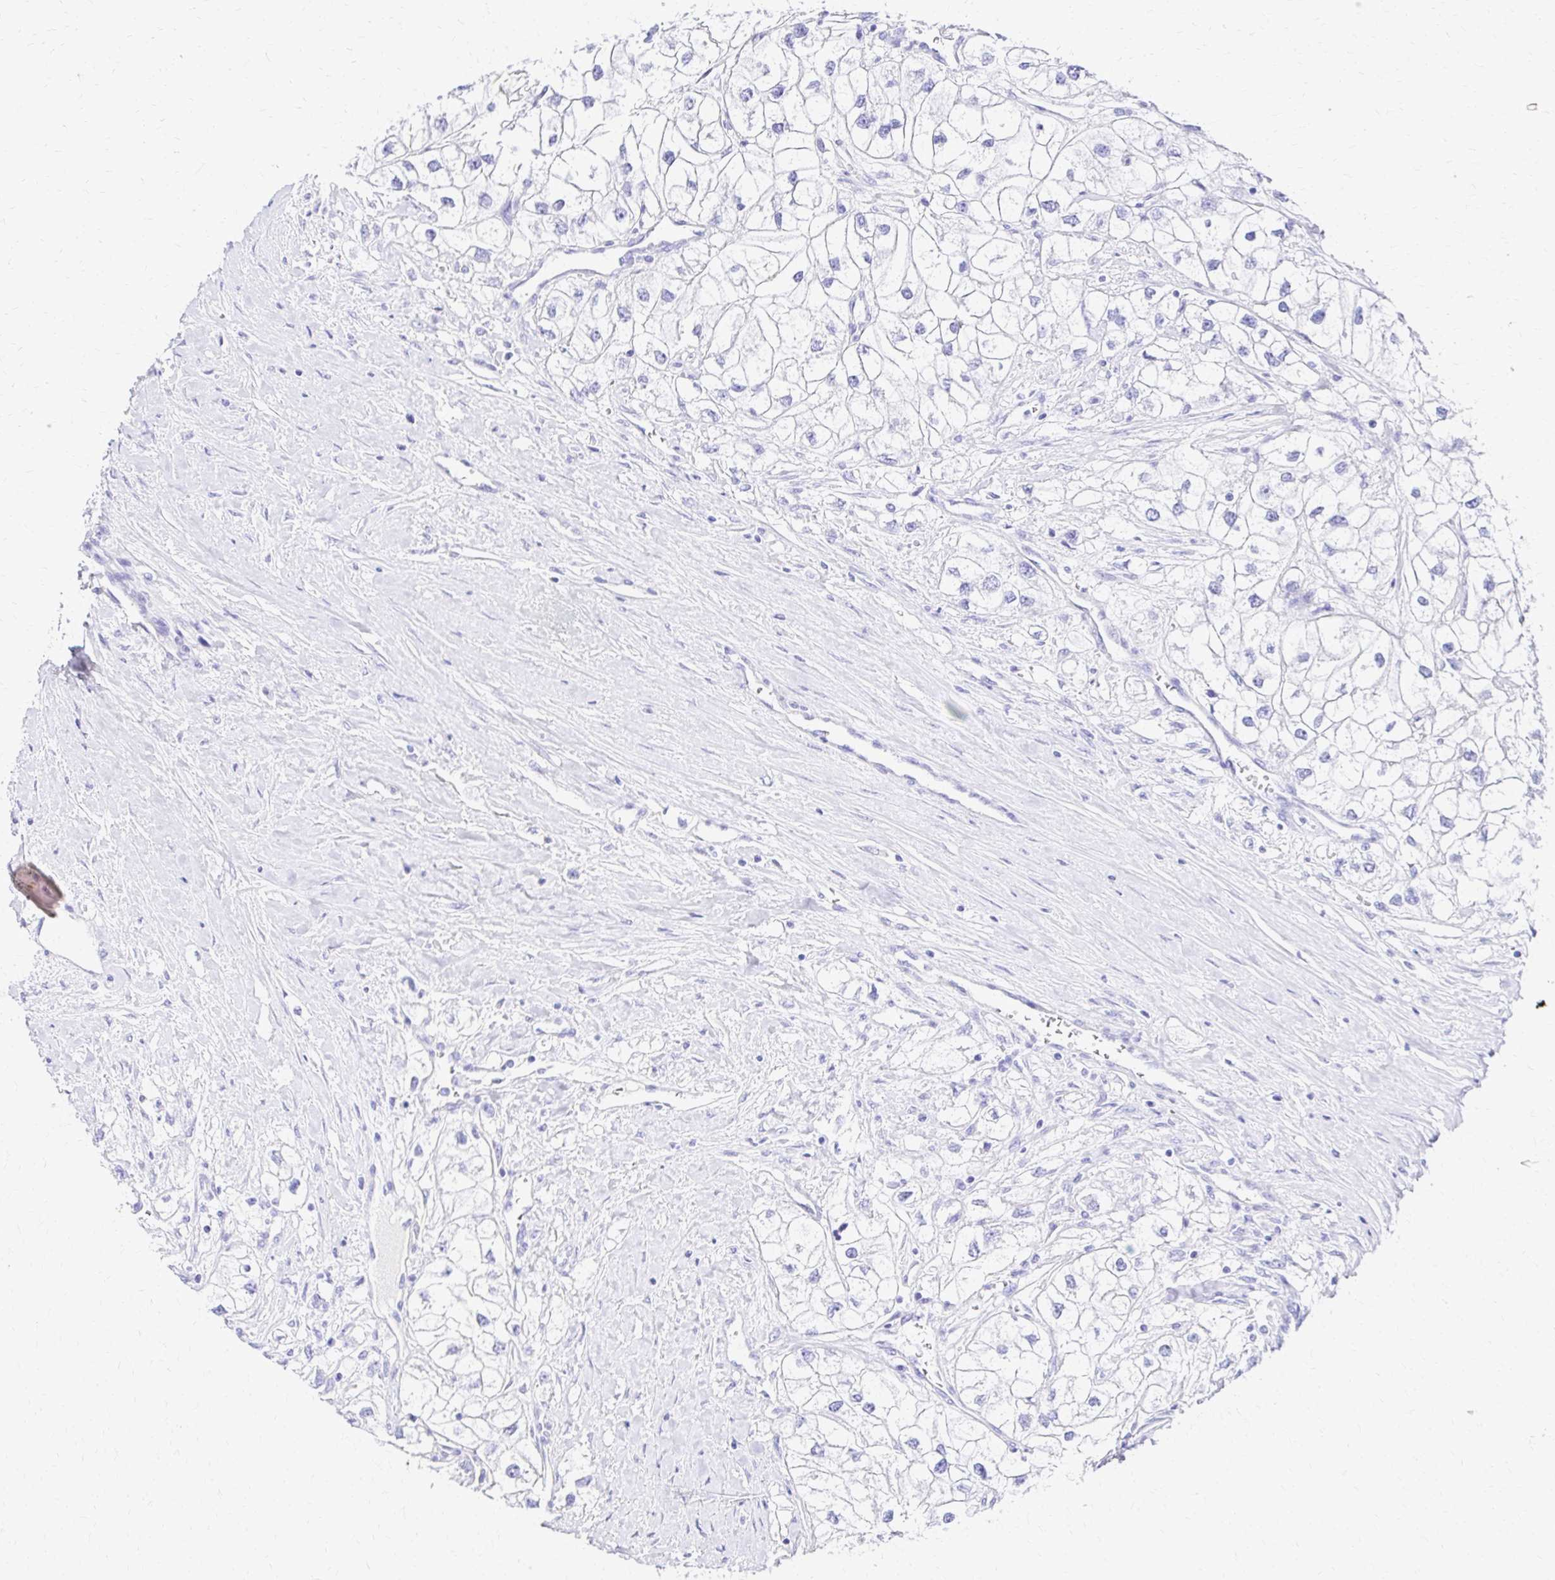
{"staining": {"intensity": "negative", "quantity": "none", "location": "none"}, "tissue": "renal cancer", "cell_type": "Tumor cells", "image_type": "cancer", "snomed": [{"axis": "morphology", "description": "Adenocarcinoma, NOS"}, {"axis": "topography", "description": "Kidney"}], "caption": "A high-resolution image shows IHC staining of renal cancer (adenocarcinoma), which shows no significant staining in tumor cells. The staining was performed using DAB to visualize the protein expression in brown, while the nuclei were stained in blue with hematoxylin (Magnification: 20x).", "gene": "S100G", "patient": {"sex": "male", "age": 59}}